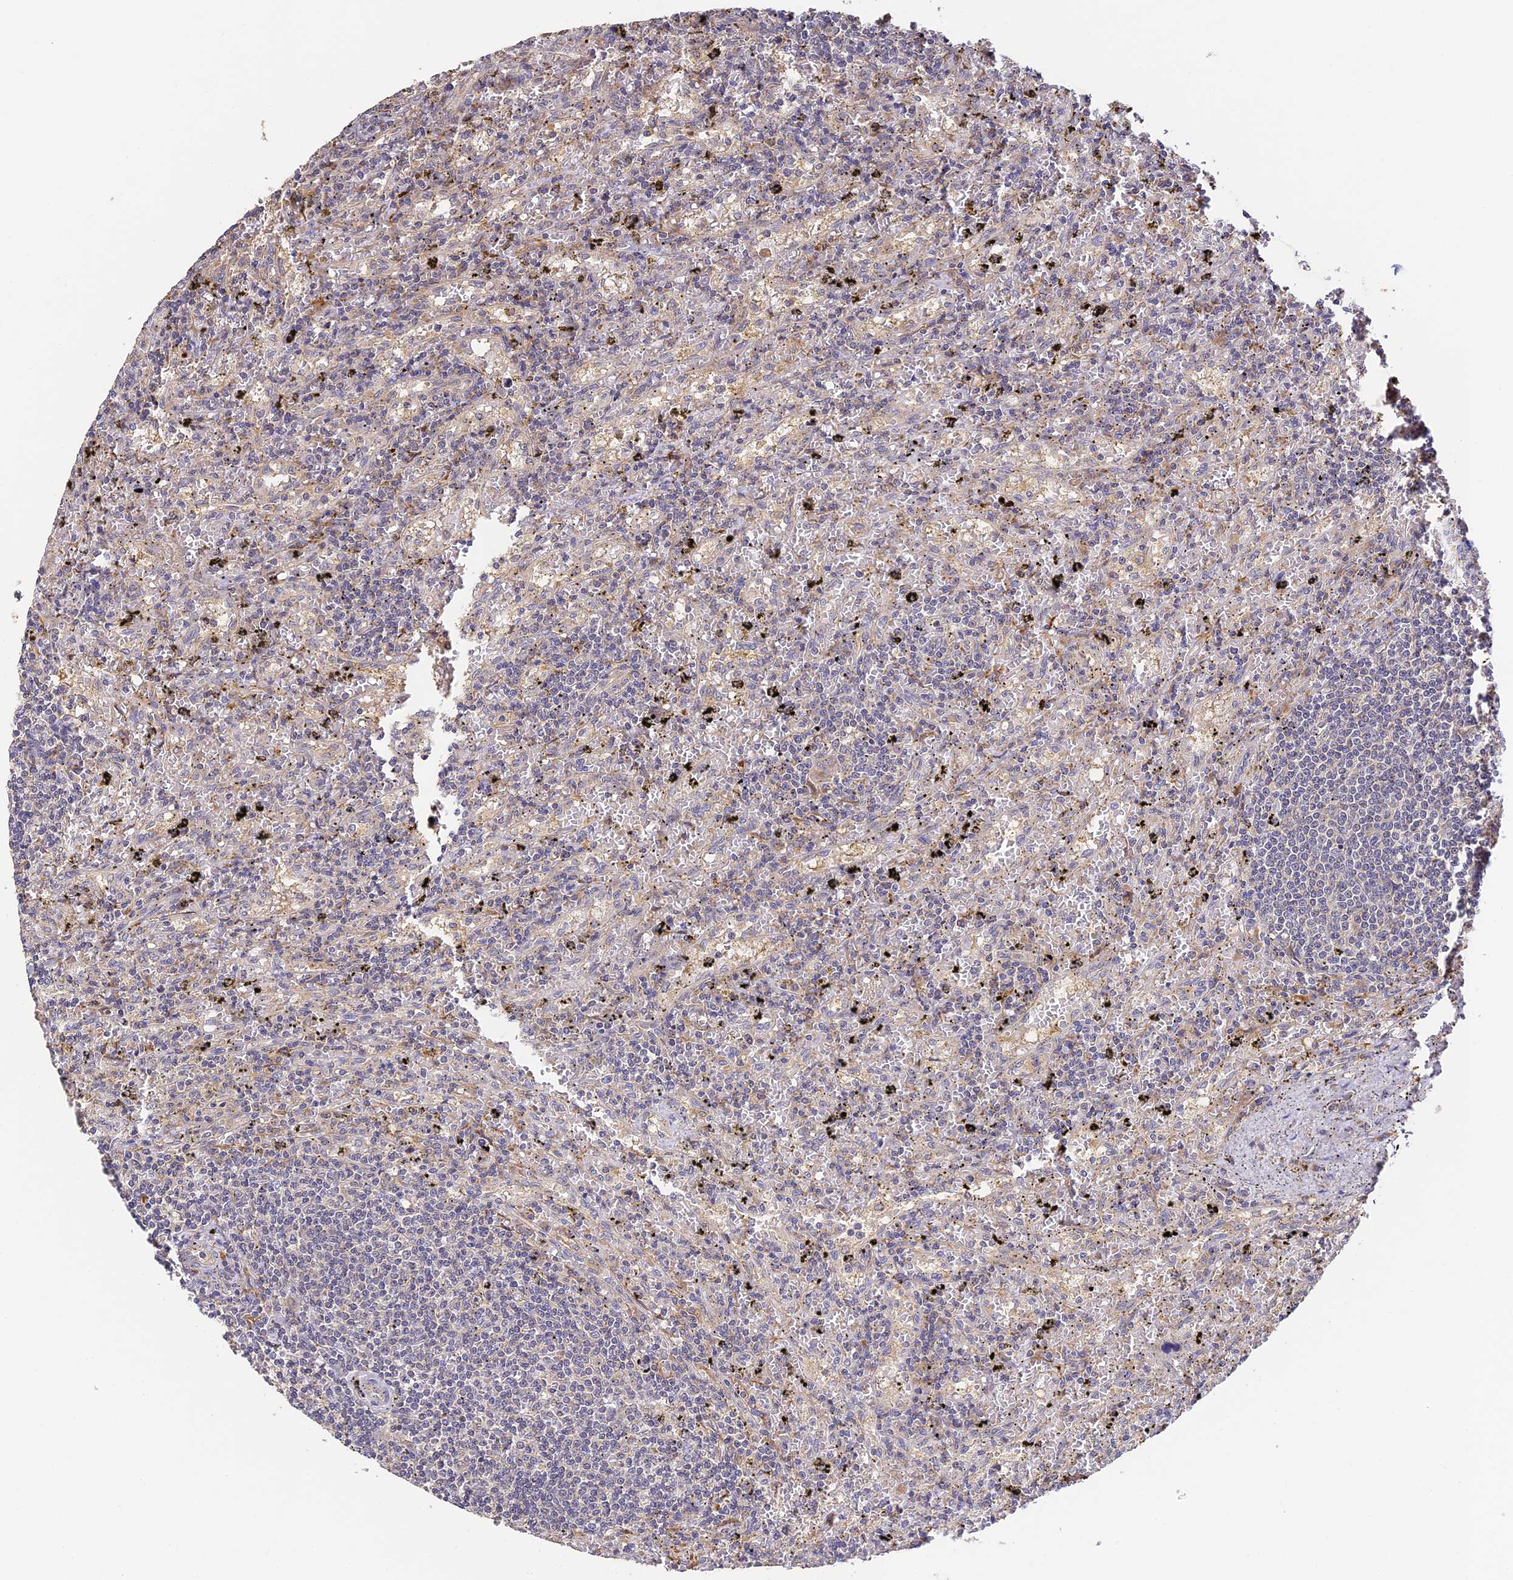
{"staining": {"intensity": "negative", "quantity": "none", "location": "none"}, "tissue": "lymphoma", "cell_type": "Tumor cells", "image_type": "cancer", "snomed": [{"axis": "morphology", "description": "Malignant lymphoma, non-Hodgkin's type, Low grade"}, {"axis": "topography", "description": "Spleen"}], "caption": "Tumor cells are negative for protein expression in human lymphoma. Nuclei are stained in blue.", "gene": "YAE1", "patient": {"sex": "male", "age": 76}}